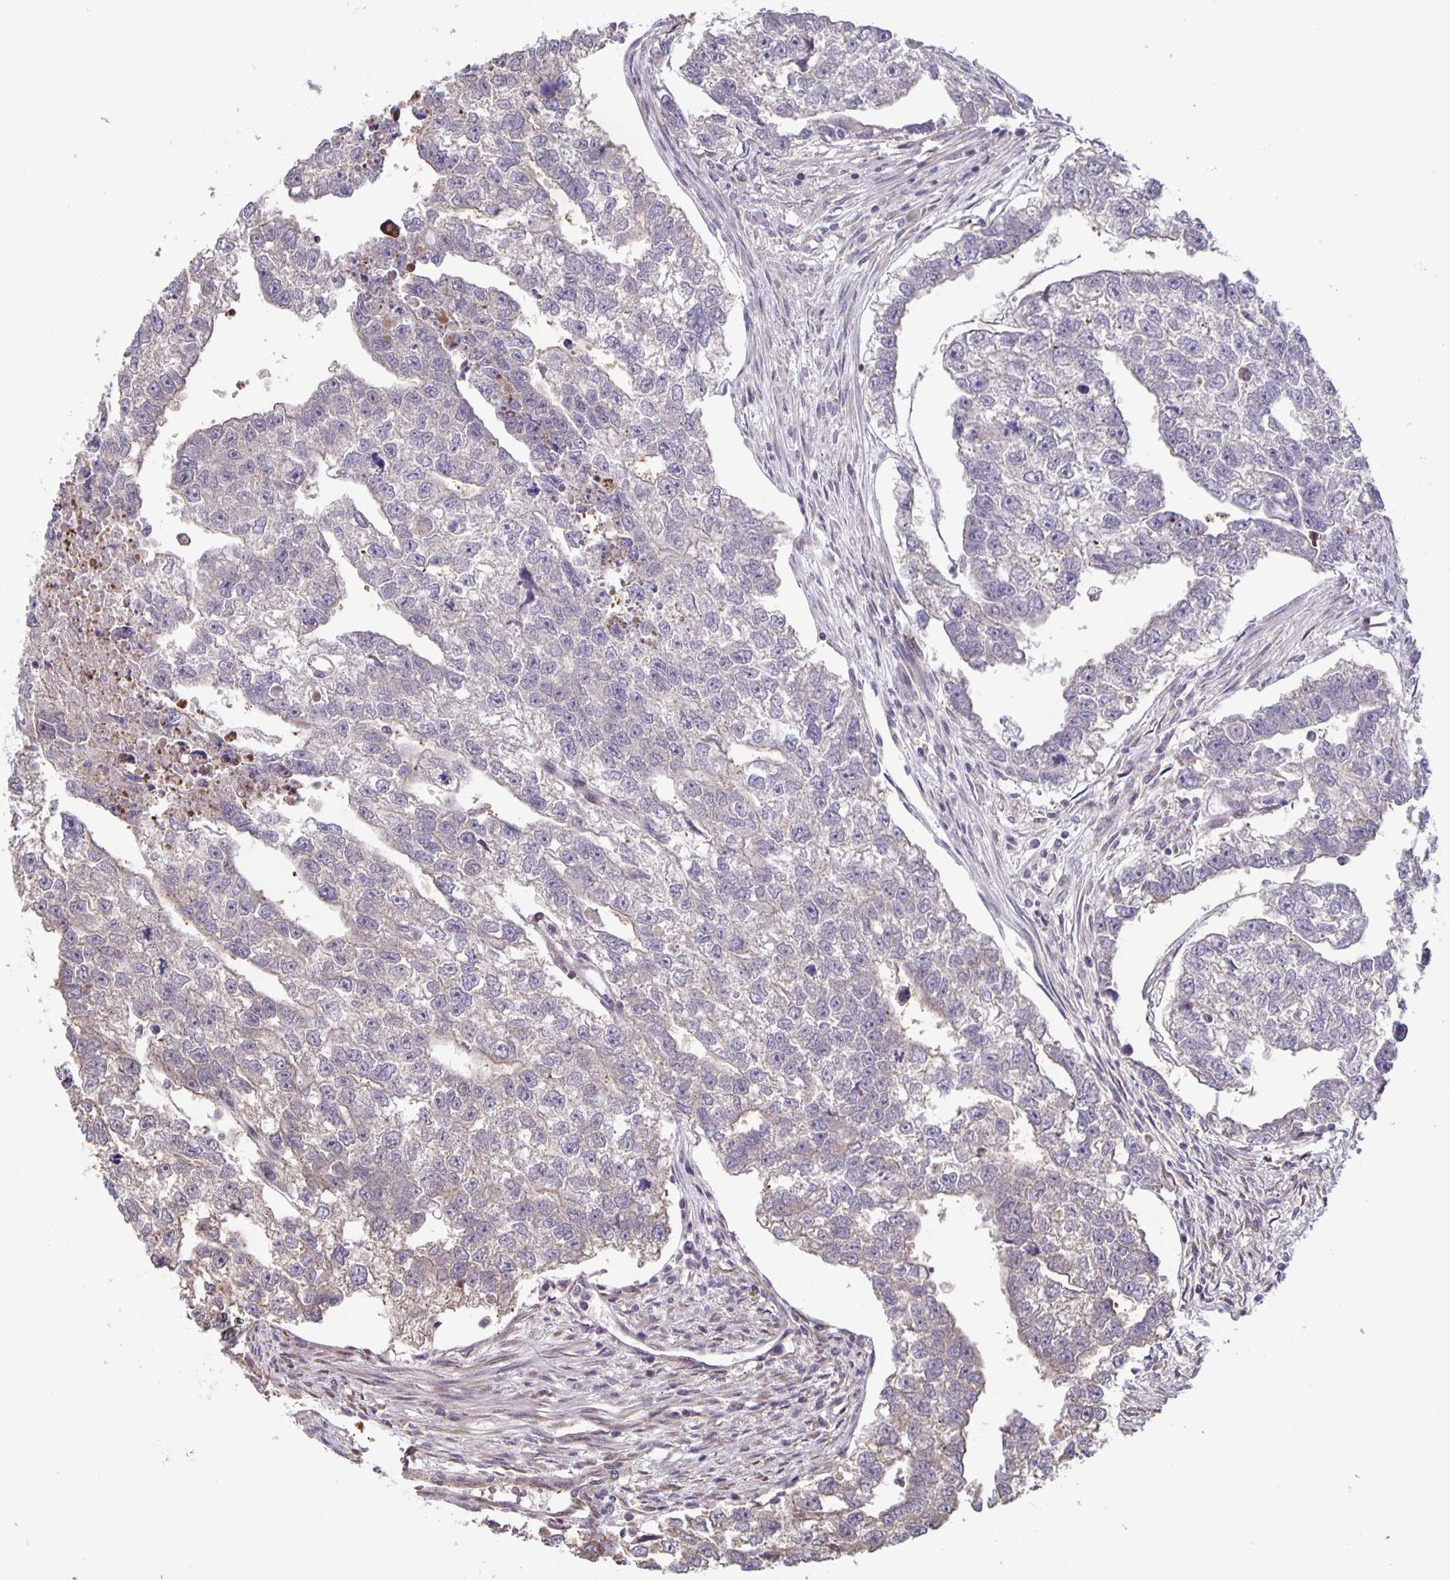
{"staining": {"intensity": "negative", "quantity": "none", "location": "none"}, "tissue": "testis cancer", "cell_type": "Tumor cells", "image_type": "cancer", "snomed": [{"axis": "morphology", "description": "Carcinoma, Embryonal, NOS"}, {"axis": "morphology", "description": "Teratoma, malignant, NOS"}, {"axis": "topography", "description": "Testis"}], "caption": "Immunohistochemistry photomicrograph of human testis embryonal carcinoma stained for a protein (brown), which reveals no staining in tumor cells.", "gene": "MAPK12", "patient": {"sex": "male", "age": 44}}